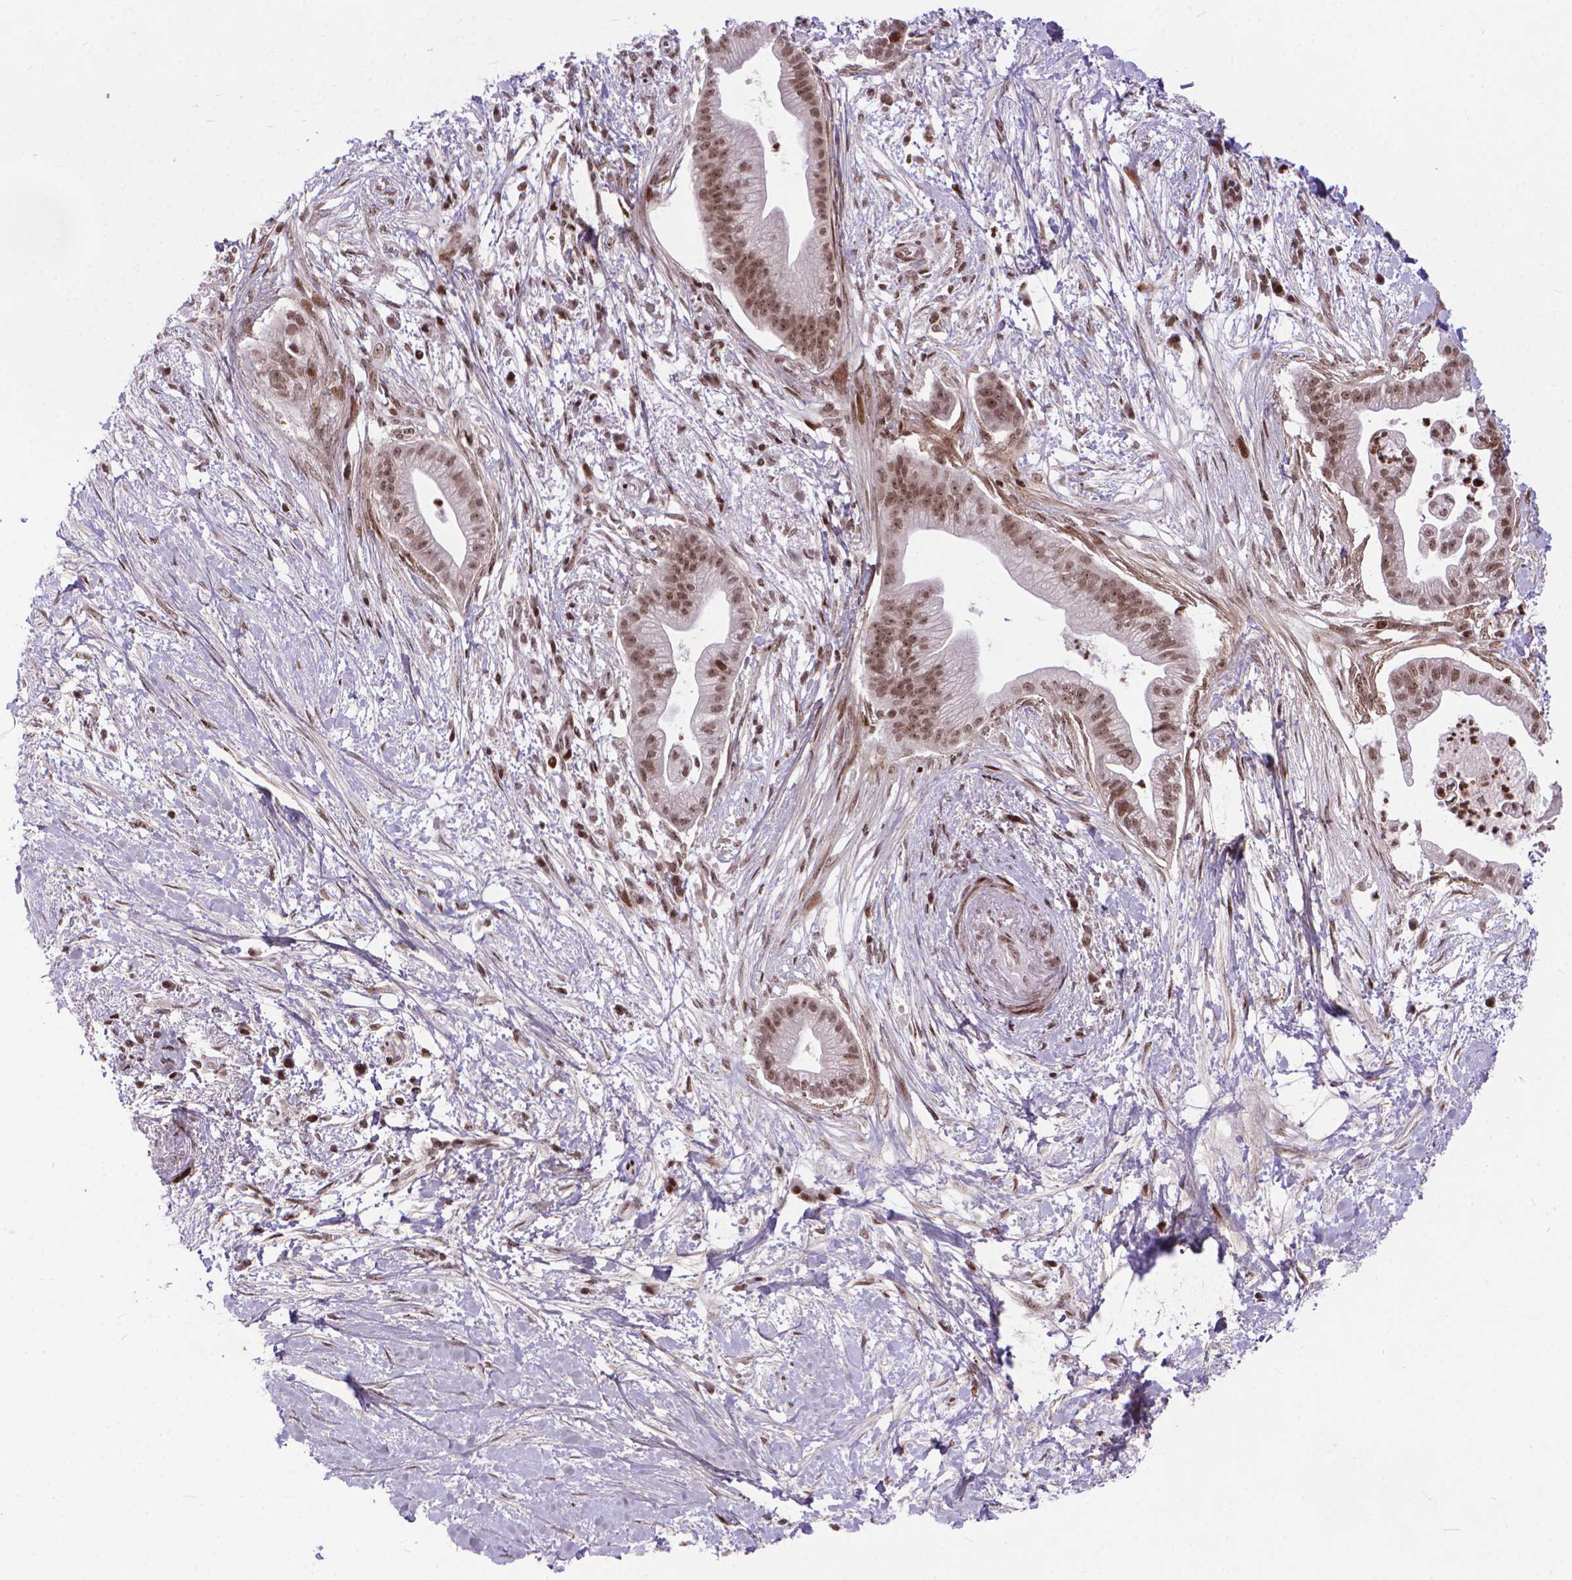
{"staining": {"intensity": "weak", "quantity": ">75%", "location": "nuclear"}, "tissue": "pancreatic cancer", "cell_type": "Tumor cells", "image_type": "cancer", "snomed": [{"axis": "morphology", "description": "Normal tissue, NOS"}, {"axis": "morphology", "description": "Adenocarcinoma, NOS"}, {"axis": "topography", "description": "Lymph node"}, {"axis": "topography", "description": "Pancreas"}], "caption": "Protein expression analysis of adenocarcinoma (pancreatic) displays weak nuclear expression in approximately >75% of tumor cells.", "gene": "AMER1", "patient": {"sex": "female", "age": 58}}